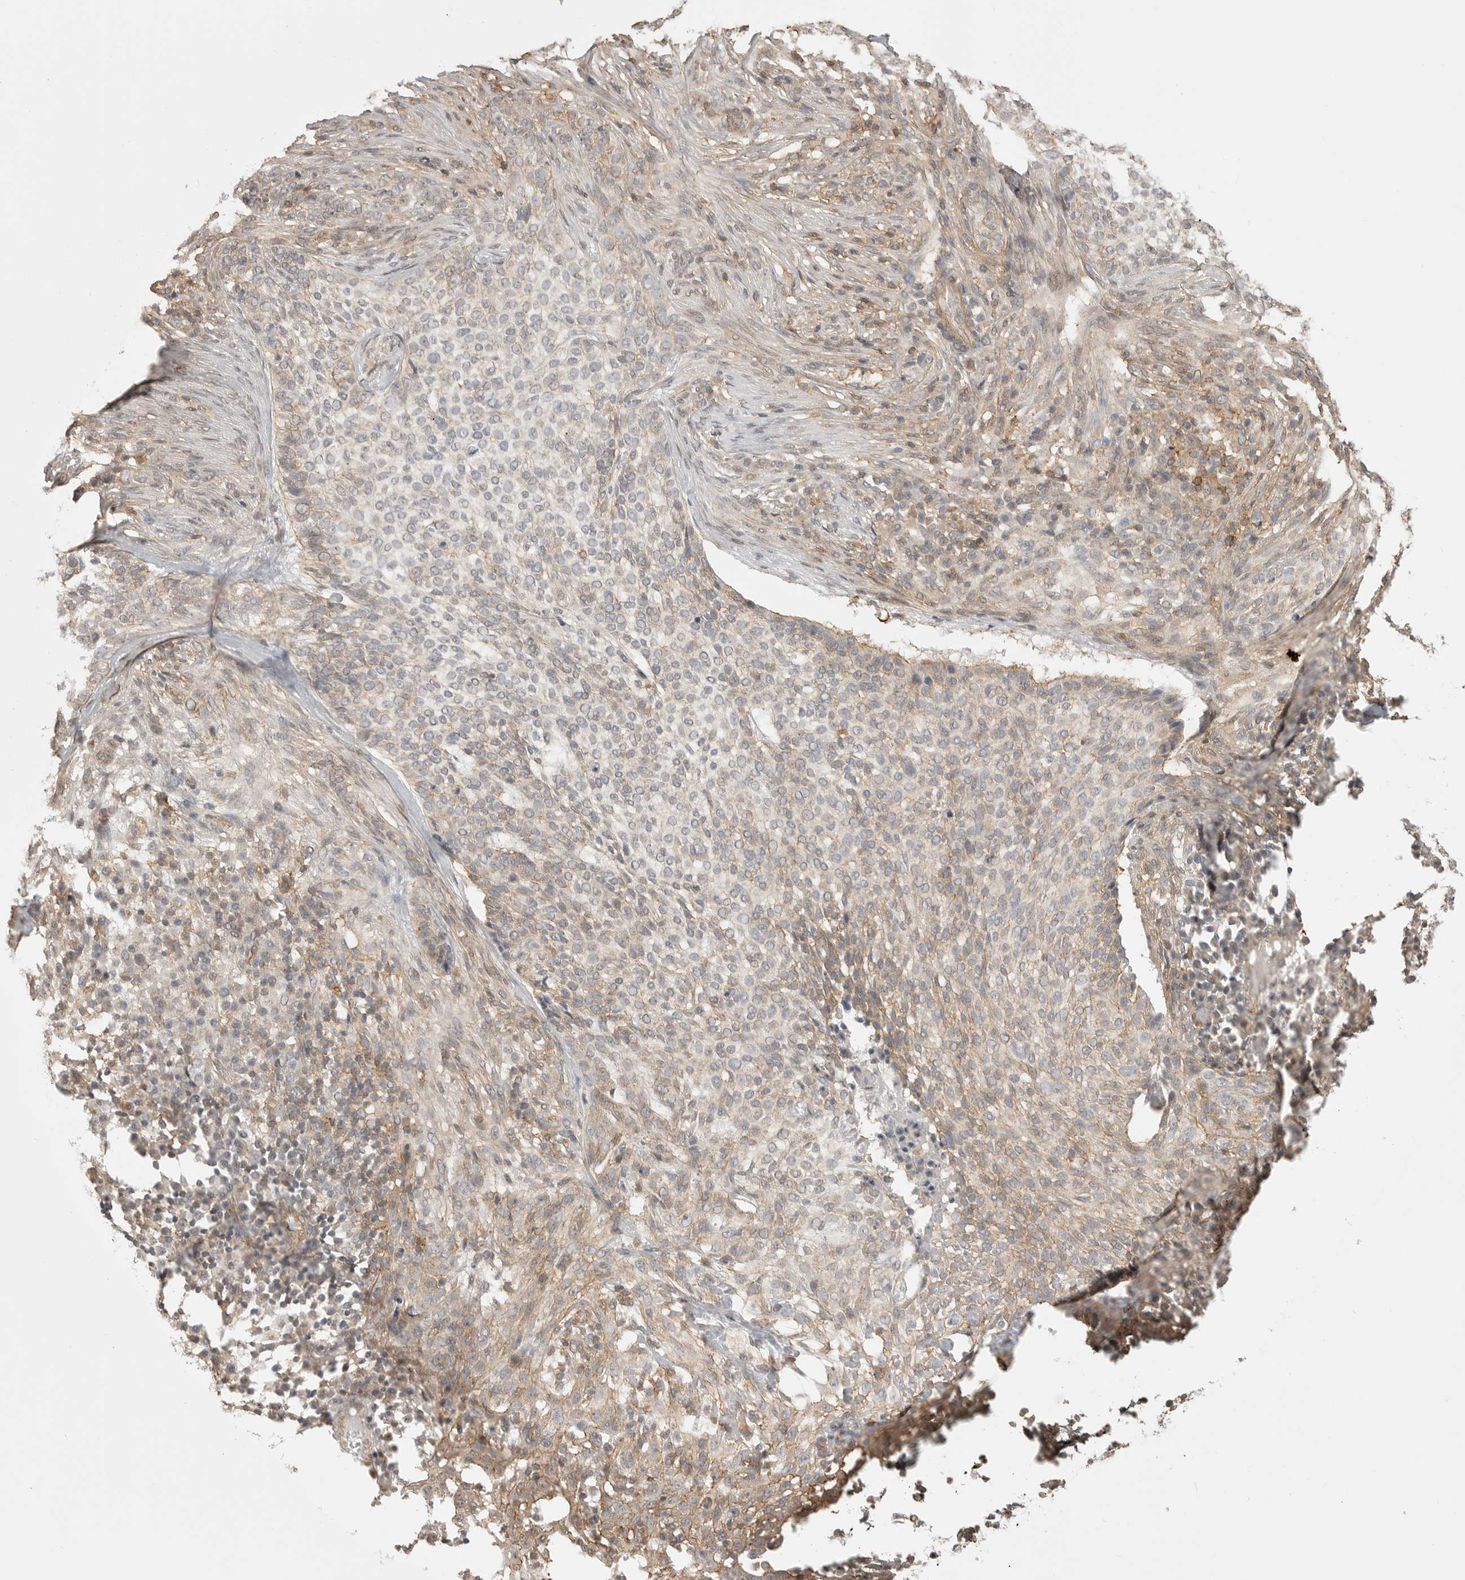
{"staining": {"intensity": "weak", "quantity": "25%-75%", "location": "cytoplasmic/membranous"}, "tissue": "skin cancer", "cell_type": "Tumor cells", "image_type": "cancer", "snomed": [{"axis": "morphology", "description": "Basal cell carcinoma"}, {"axis": "topography", "description": "Skin"}], "caption": "Immunohistochemistry photomicrograph of skin basal cell carcinoma stained for a protein (brown), which shows low levels of weak cytoplasmic/membranous staining in about 25%-75% of tumor cells.", "gene": "GPC2", "patient": {"sex": "female", "age": 64}}